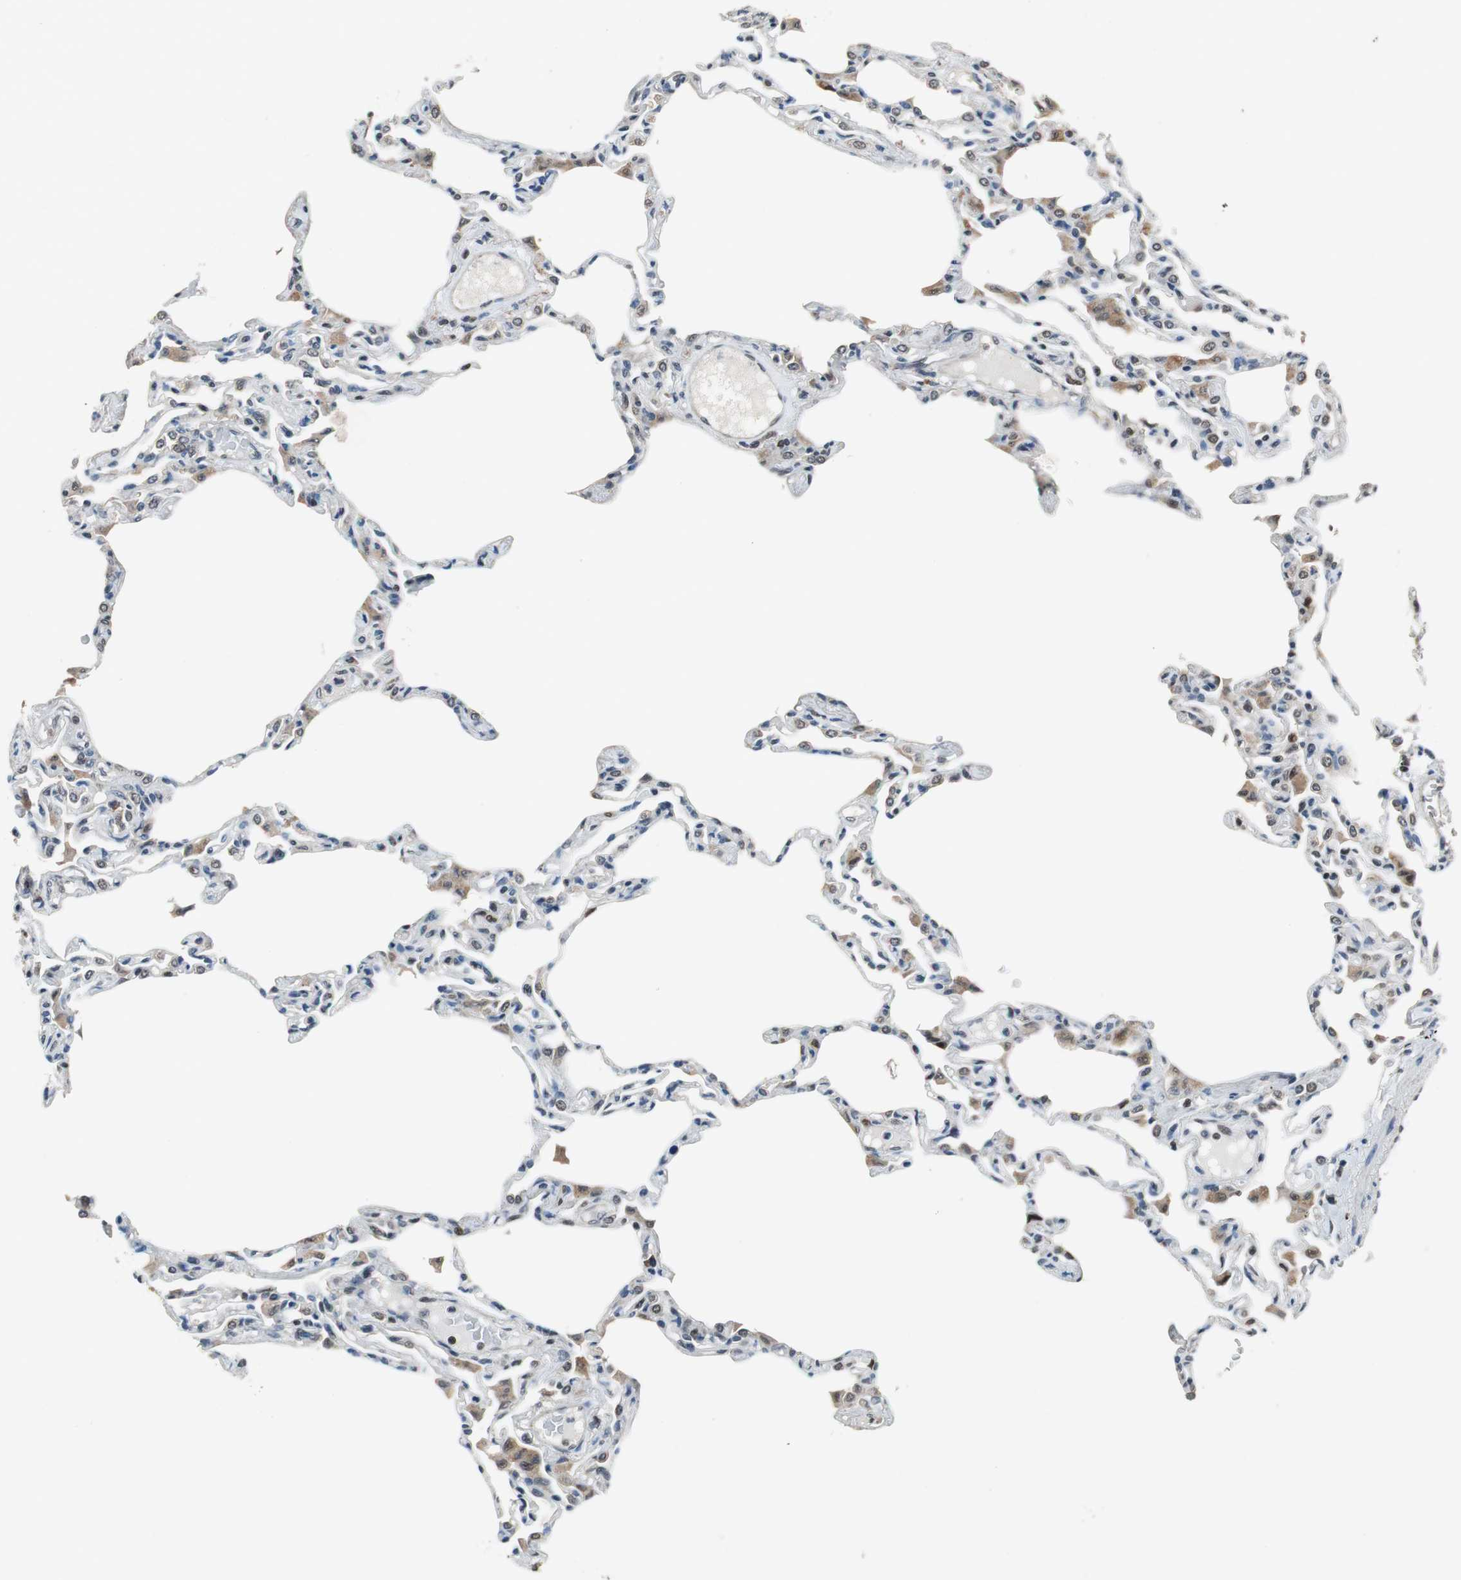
{"staining": {"intensity": "negative", "quantity": "none", "location": "none"}, "tissue": "lung", "cell_type": "Alveolar cells", "image_type": "normal", "snomed": [{"axis": "morphology", "description": "Normal tissue, NOS"}, {"axis": "topography", "description": "Lung"}], "caption": "IHC photomicrograph of unremarkable human lung stained for a protein (brown), which displays no expression in alveolar cells. The staining is performed using DAB brown chromogen with nuclei counter-stained in using hematoxylin.", "gene": "MAFB", "patient": {"sex": "female", "age": 49}}